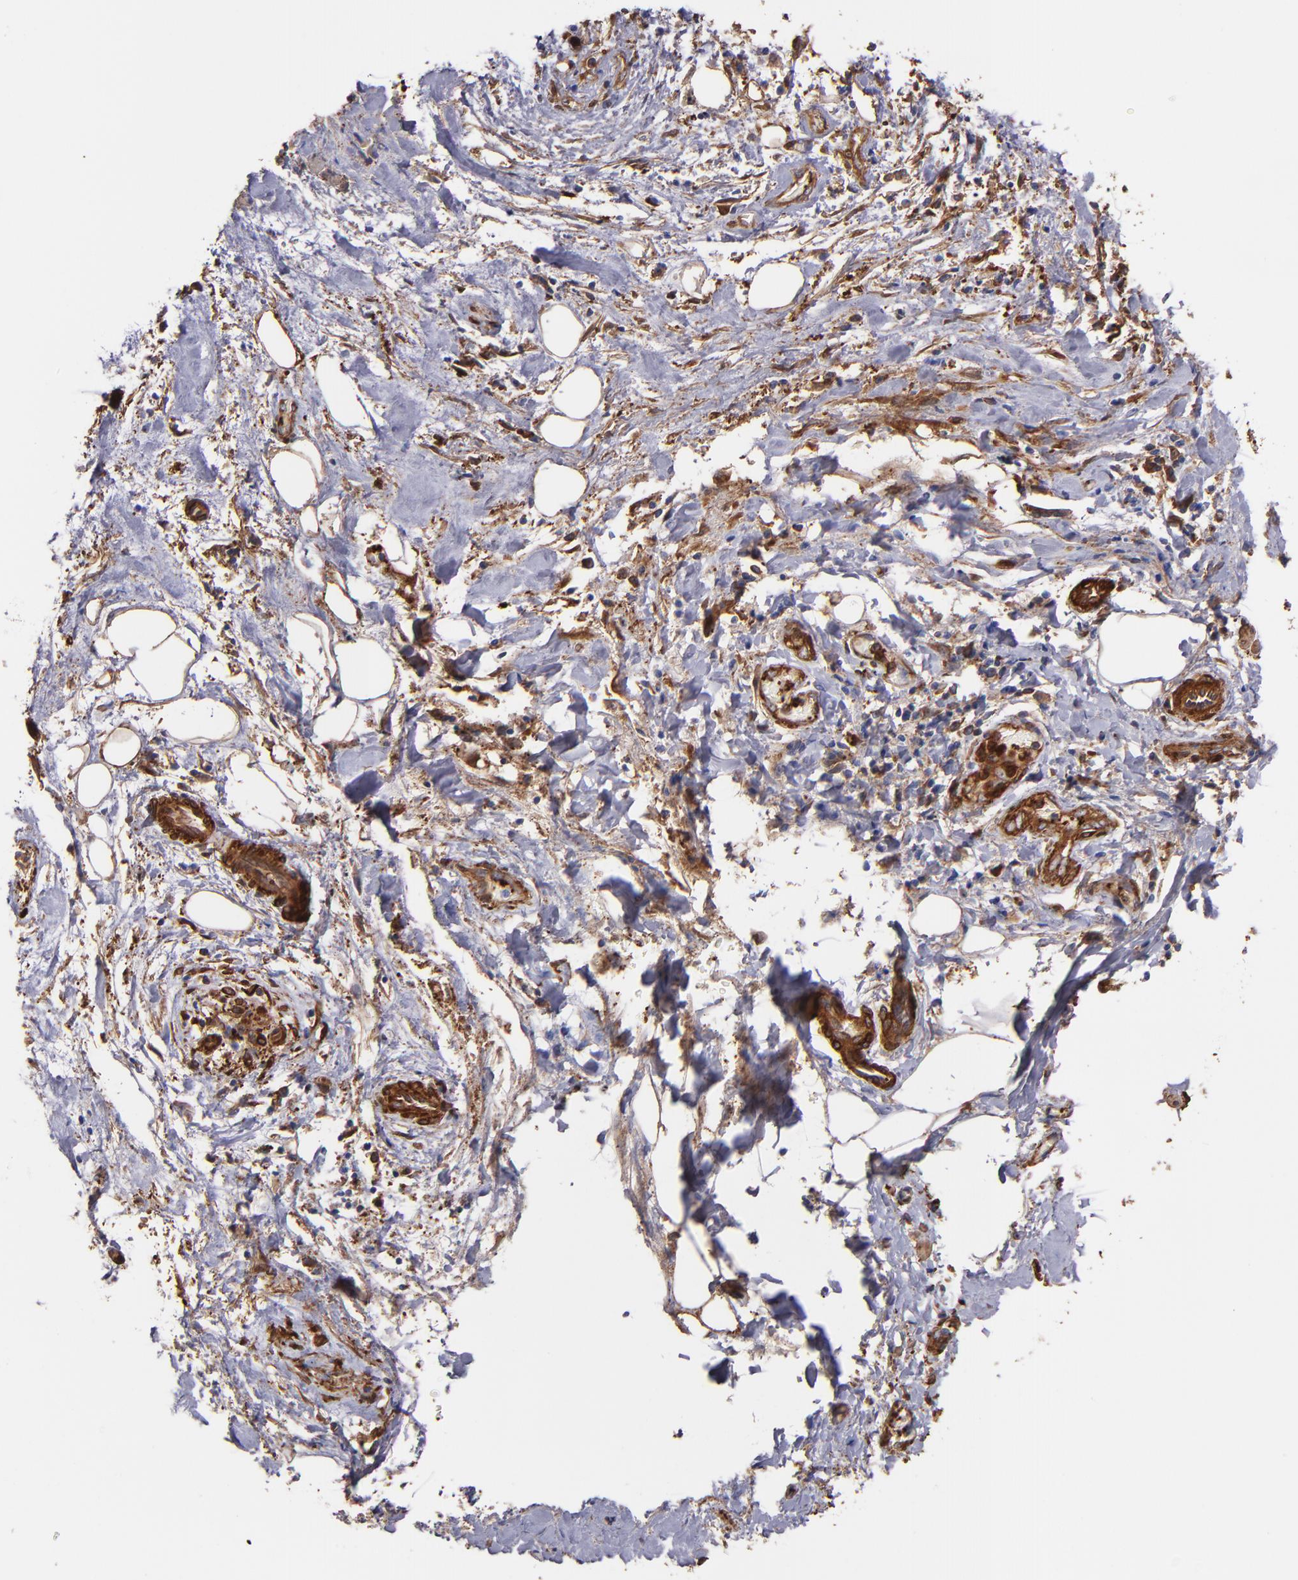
{"staining": {"intensity": "moderate", "quantity": ">75%", "location": "cytoplasmic/membranous"}, "tissue": "liver cancer", "cell_type": "Tumor cells", "image_type": "cancer", "snomed": [{"axis": "morphology", "description": "Cholangiocarcinoma"}, {"axis": "topography", "description": "Liver"}], "caption": "Human cholangiocarcinoma (liver) stained with a protein marker exhibits moderate staining in tumor cells.", "gene": "VCL", "patient": {"sex": "male", "age": 58}}